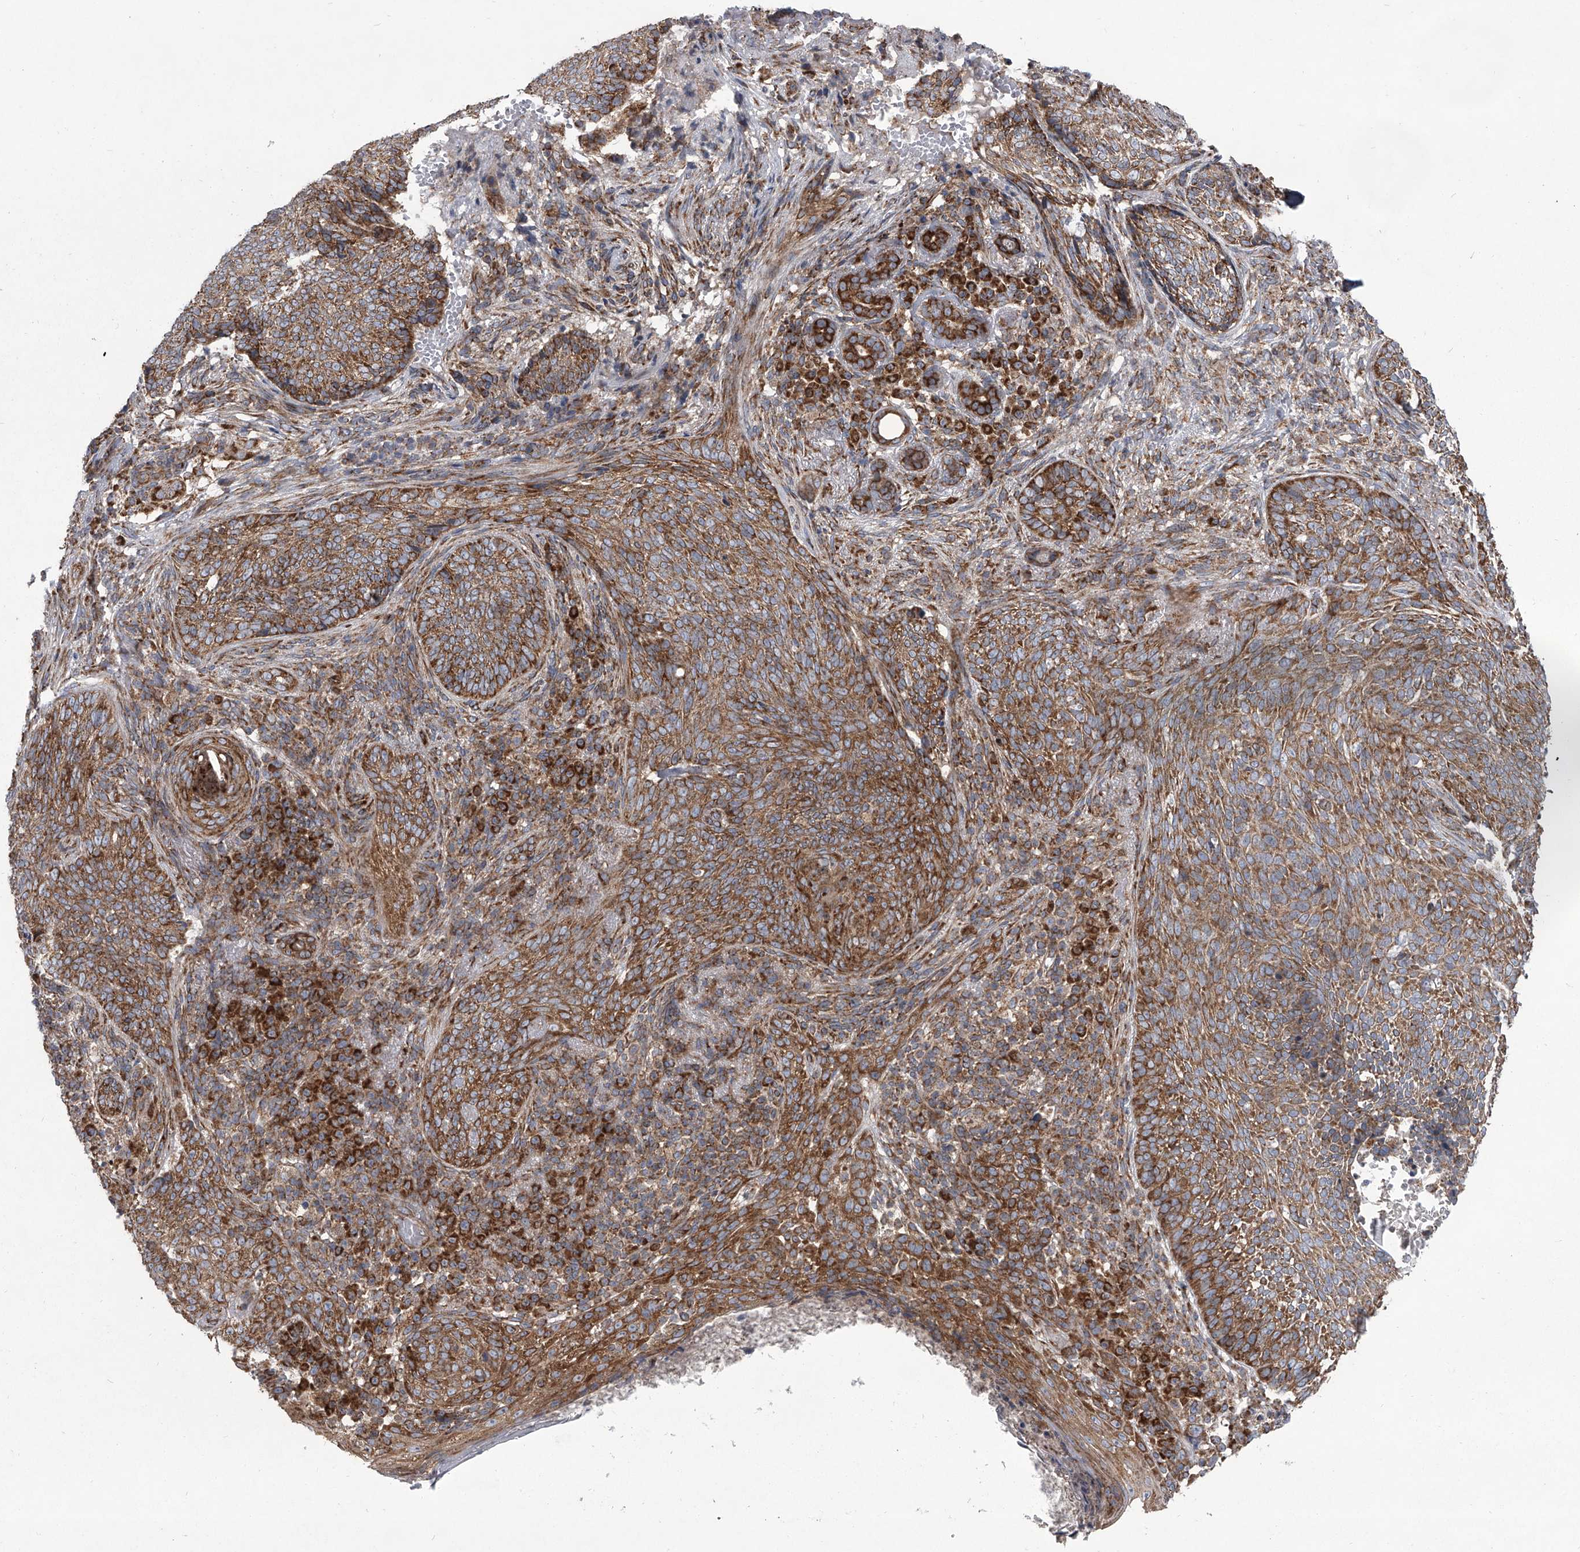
{"staining": {"intensity": "strong", "quantity": ">75%", "location": "cytoplasmic/membranous"}, "tissue": "skin cancer", "cell_type": "Tumor cells", "image_type": "cancer", "snomed": [{"axis": "morphology", "description": "Basal cell carcinoma"}, {"axis": "topography", "description": "Skin"}], "caption": "Skin cancer (basal cell carcinoma) tissue reveals strong cytoplasmic/membranous expression in about >75% of tumor cells, visualized by immunohistochemistry.", "gene": "ZC3H15", "patient": {"sex": "male", "age": 85}}